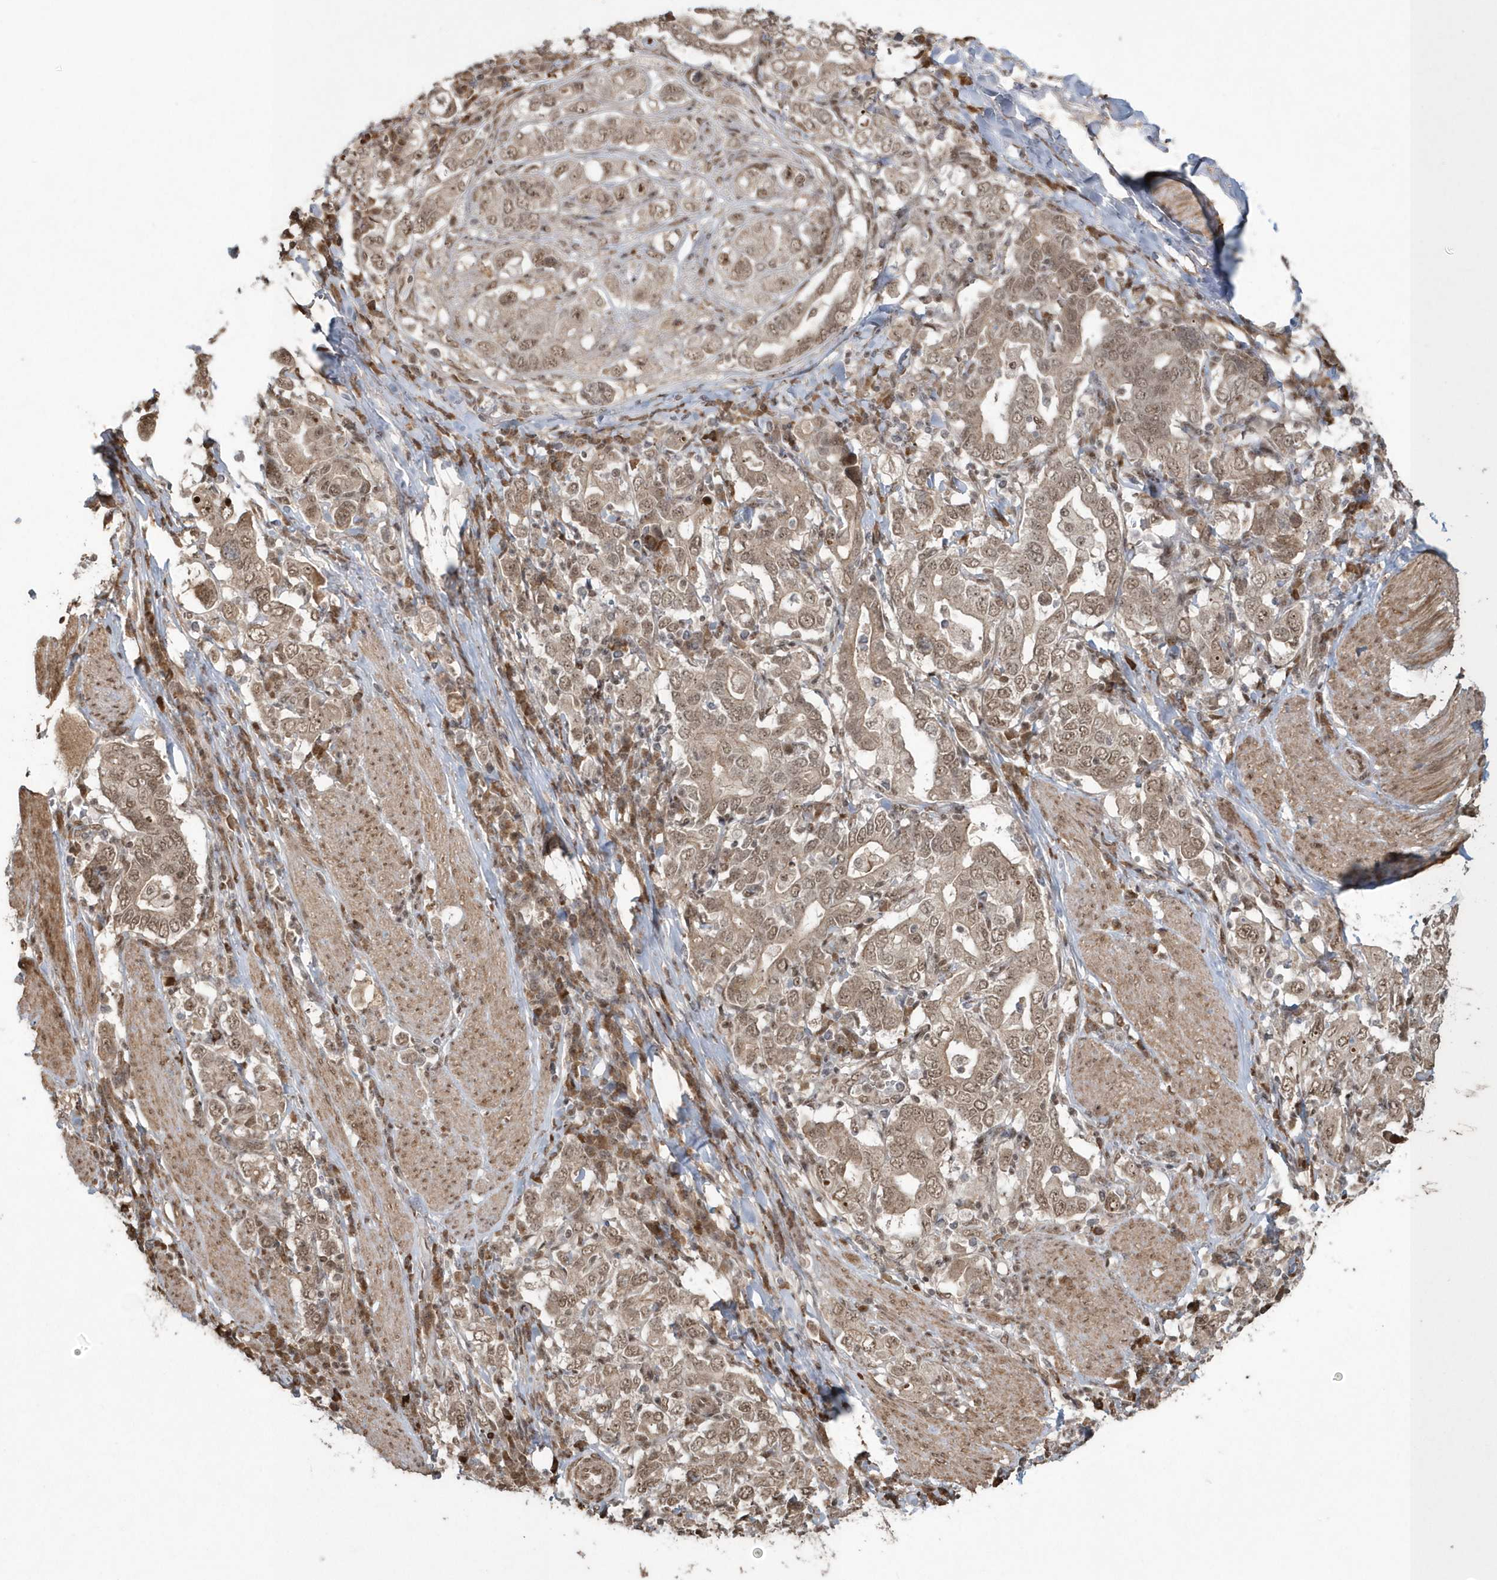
{"staining": {"intensity": "moderate", "quantity": ">75%", "location": "cytoplasmic/membranous,nuclear"}, "tissue": "stomach cancer", "cell_type": "Tumor cells", "image_type": "cancer", "snomed": [{"axis": "morphology", "description": "Adenocarcinoma, NOS"}, {"axis": "topography", "description": "Stomach, upper"}], "caption": "Moderate cytoplasmic/membranous and nuclear protein staining is identified in approximately >75% of tumor cells in stomach cancer (adenocarcinoma). The staining was performed using DAB (3,3'-diaminobenzidine), with brown indicating positive protein expression. Nuclei are stained blue with hematoxylin.", "gene": "EPB41L4A", "patient": {"sex": "male", "age": 62}}